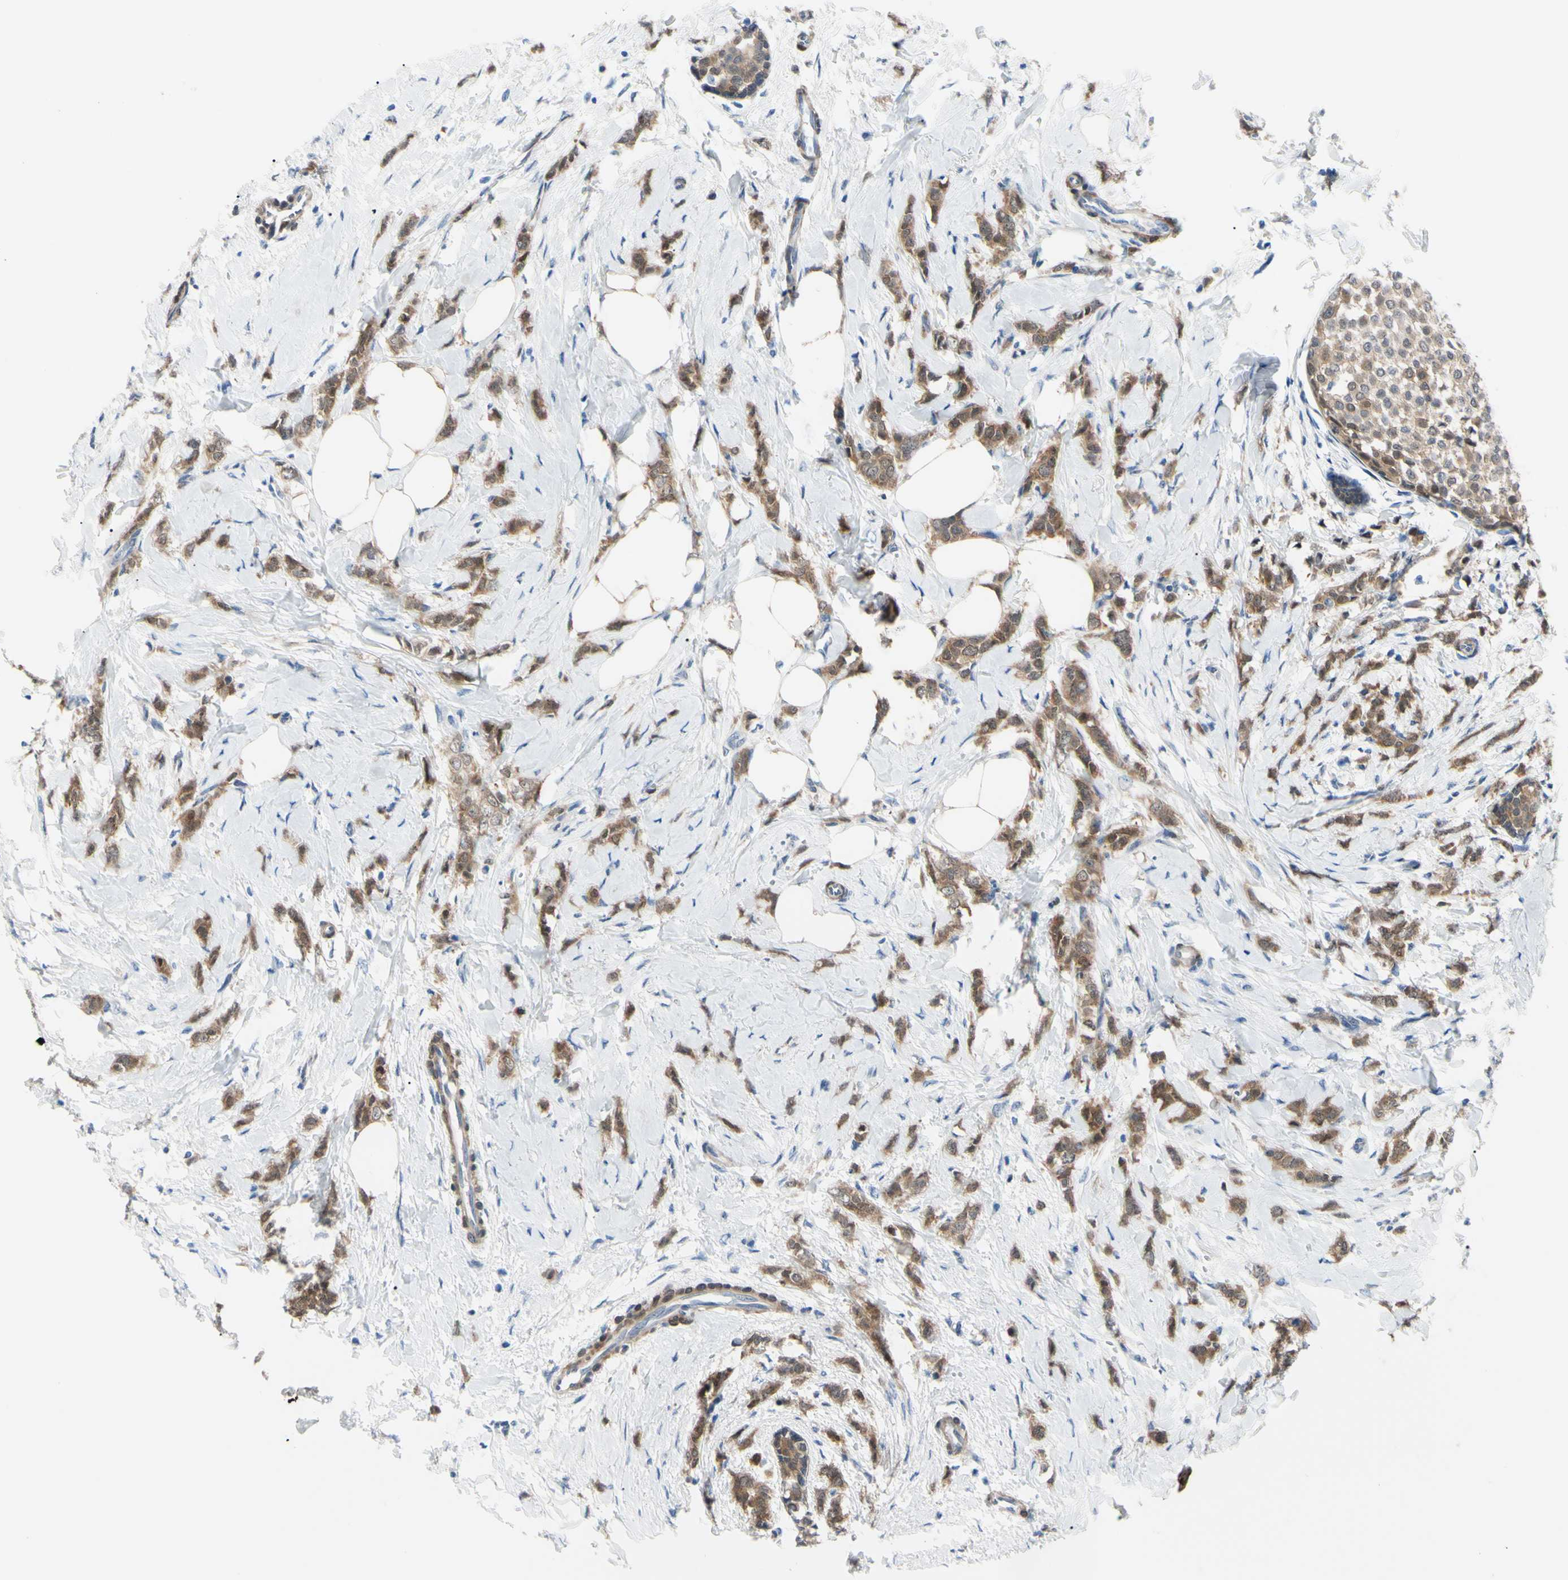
{"staining": {"intensity": "moderate", "quantity": ">75%", "location": "cytoplasmic/membranous"}, "tissue": "breast cancer", "cell_type": "Tumor cells", "image_type": "cancer", "snomed": [{"axis": "morphology", "description": "Lobular carcinoma, in situ"}, {"axis": "morphology", "description": "Lobular carcinoma"}, {"axis": "topography", "description": "Breast"}], "caption": "Immunohistochemical staining of breast cancer exhibits moderate cytoplasmic/membranous protein staining in about >75% of tumor cells.", "gene": "NOL3", "patient": {"sex": "female", "age": 41}}